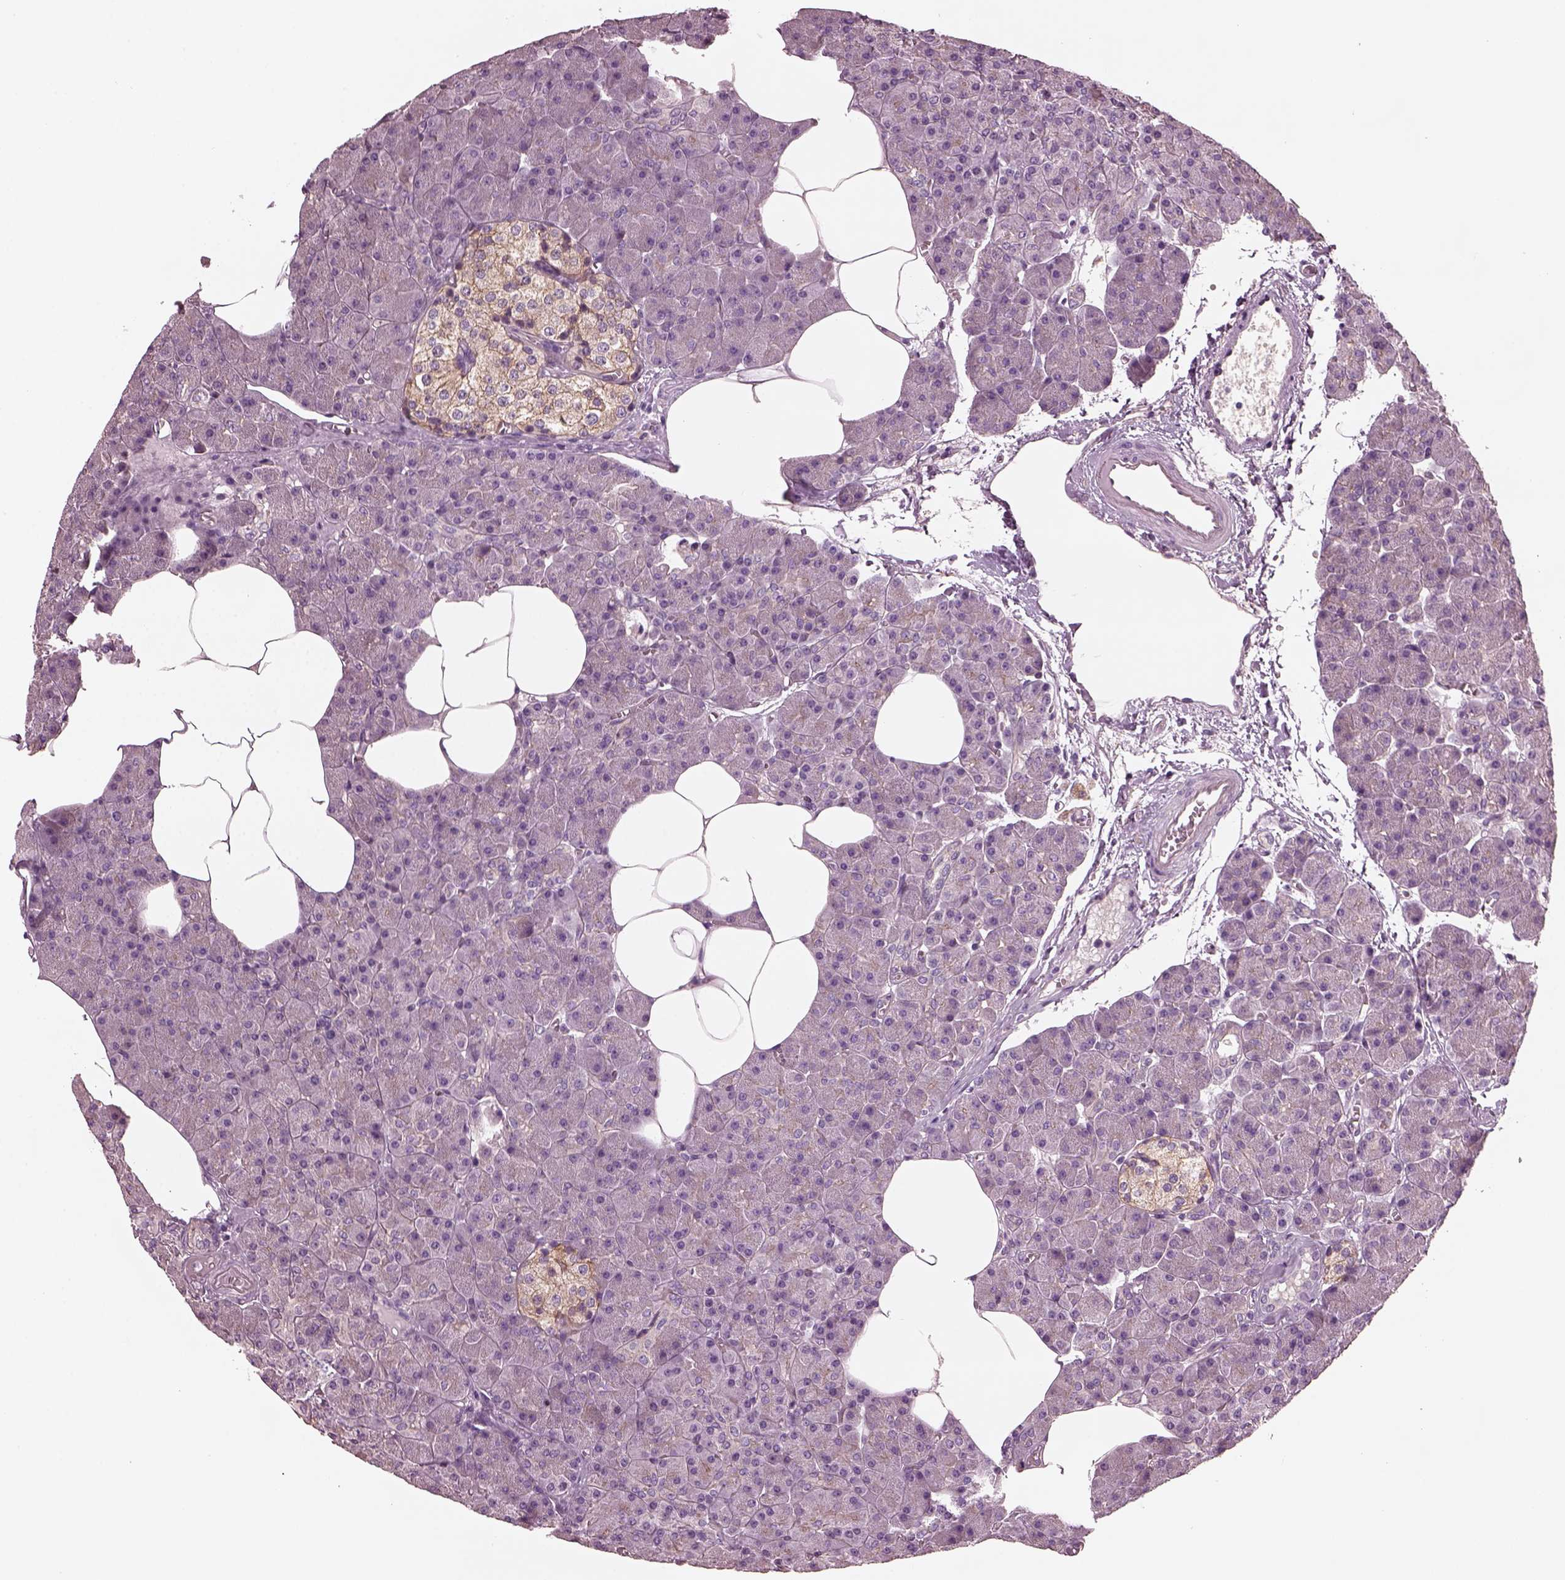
{"staining": {"intensity": "weak", "quantity": ">75%", "location": "cytoplasmic/membranous"}, "tissue": "pancreas", "cell_type": "Exocrine glandular cells", "image_type": "normal", "snomed": [{"axis": "morphology", "description": "Normal tissue, NOS"}, {"axis": "topography", "description": "Pancreas"}], "caption": "Protein staining of unremarkable pancreas exhibits weak cytoplasmic/membranous staining in approximately >75% of exocrine glandular cells. (DAB IHC, brown staining for protein, blue staining for nuclei).", "gene": "ODAD1", "patient": {"sex": "female", "age": 45}}